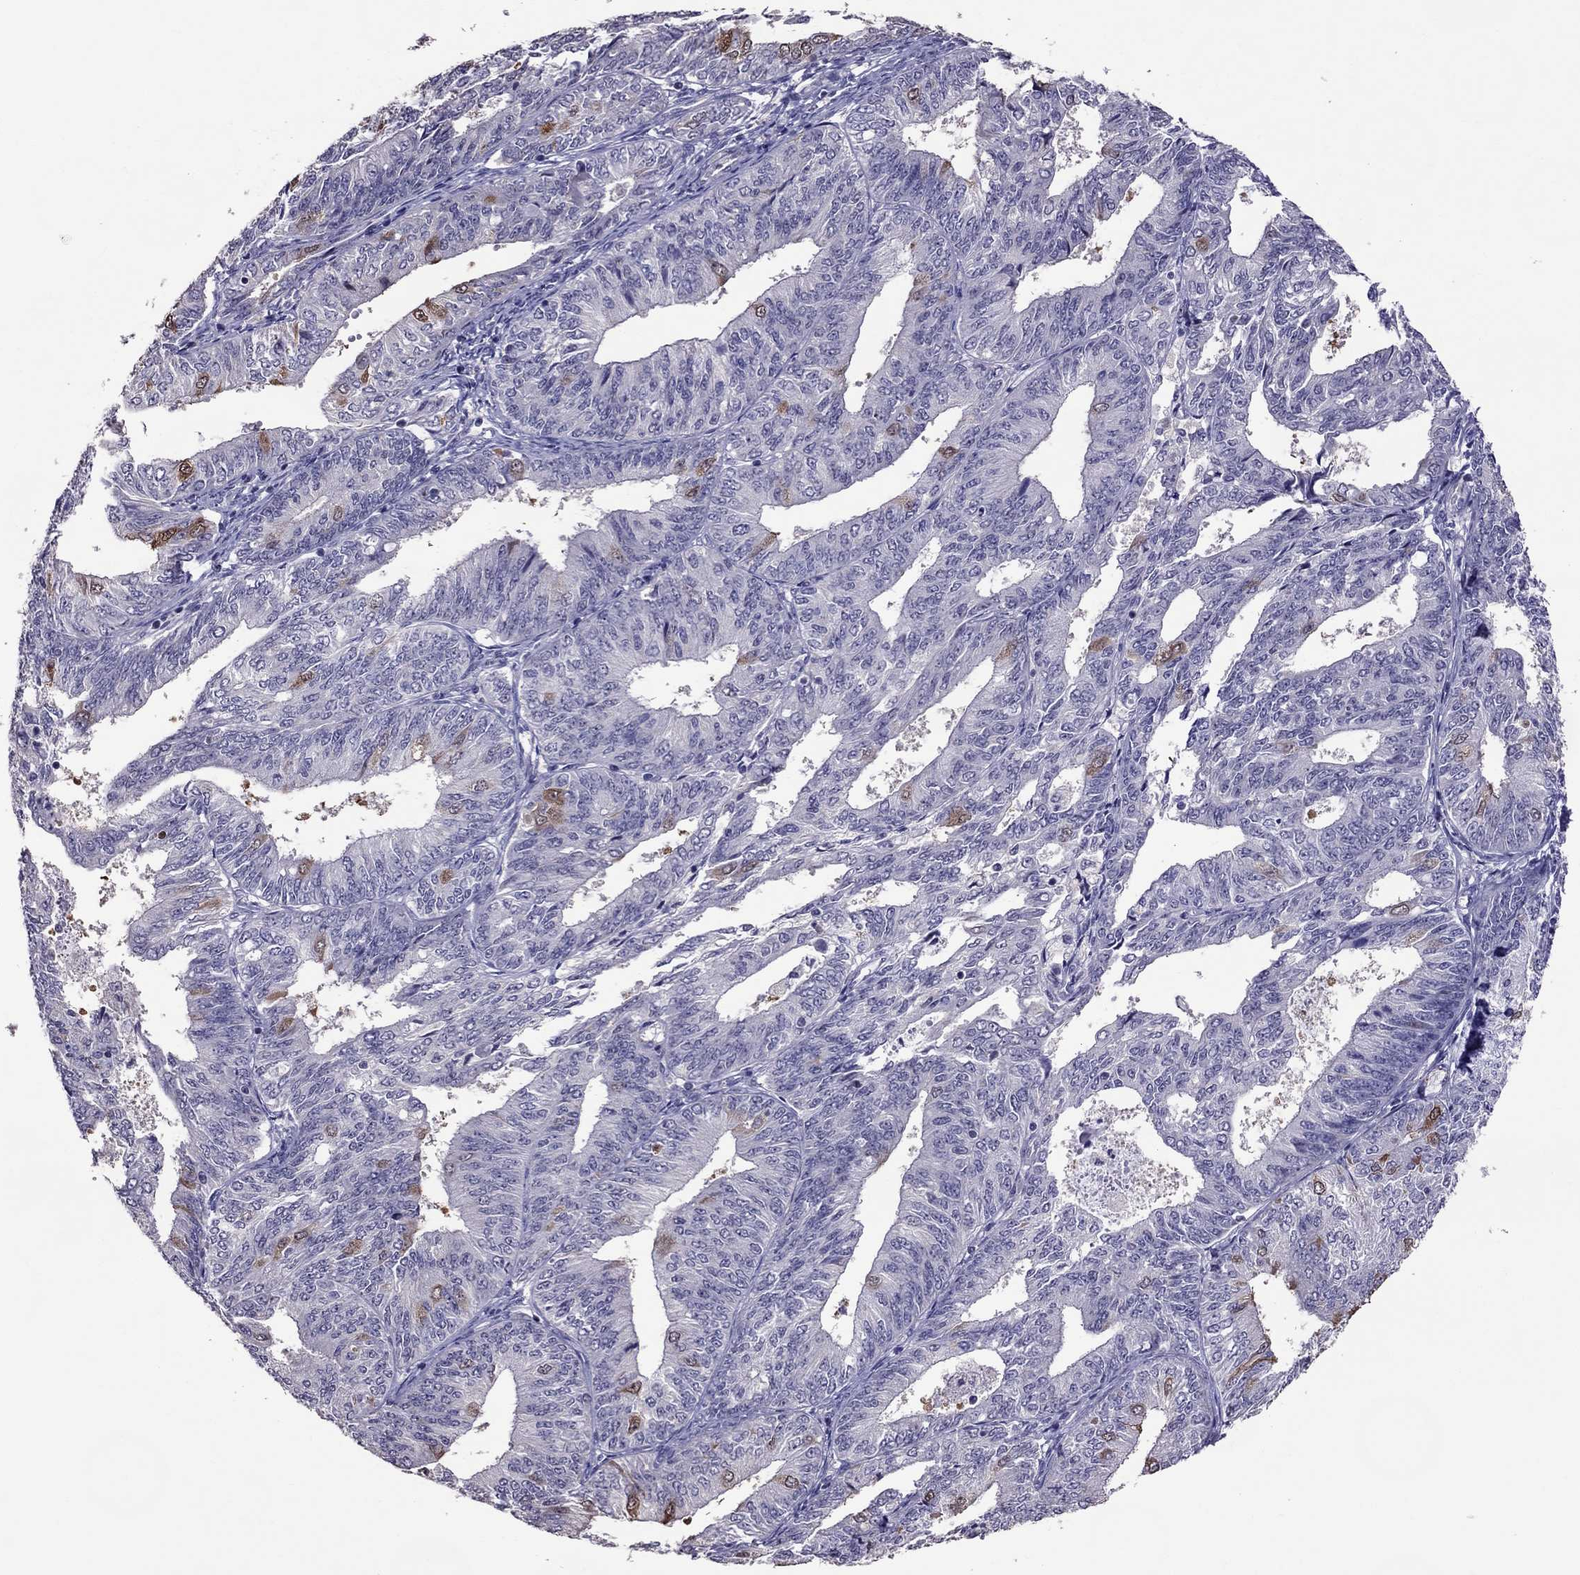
{"staining": {"intensity": "moderate", "quantity": "<25%", "location": "cytoplasmic/membranous"}, "tissue": "endometrial cancer", "cell_type": "Tumor cells", "image_type": "cancer", "snomed": [{"axis": "morphology", "description": "Adenocarcinoma, NOS"}, {"axis": "topography", "description": "Endometrium"}], "caption": "High-magnification brightfield microscopy of adenocarcinoma (endometrial) stained with DAB (3,3'-diaminobenzidine) (brown) and counterstained with hematoxylin (blue). tumor cells exhibit moderate cytoplasmic/membranous expression is identified in approximately<25% of cells. (DAB (3,3'-diaminobenzidine) IHC, brown staining for protein, blue staining for nuclei).", "gene": "LRRC46", "patient": {"sex": "female", "age": 58}}